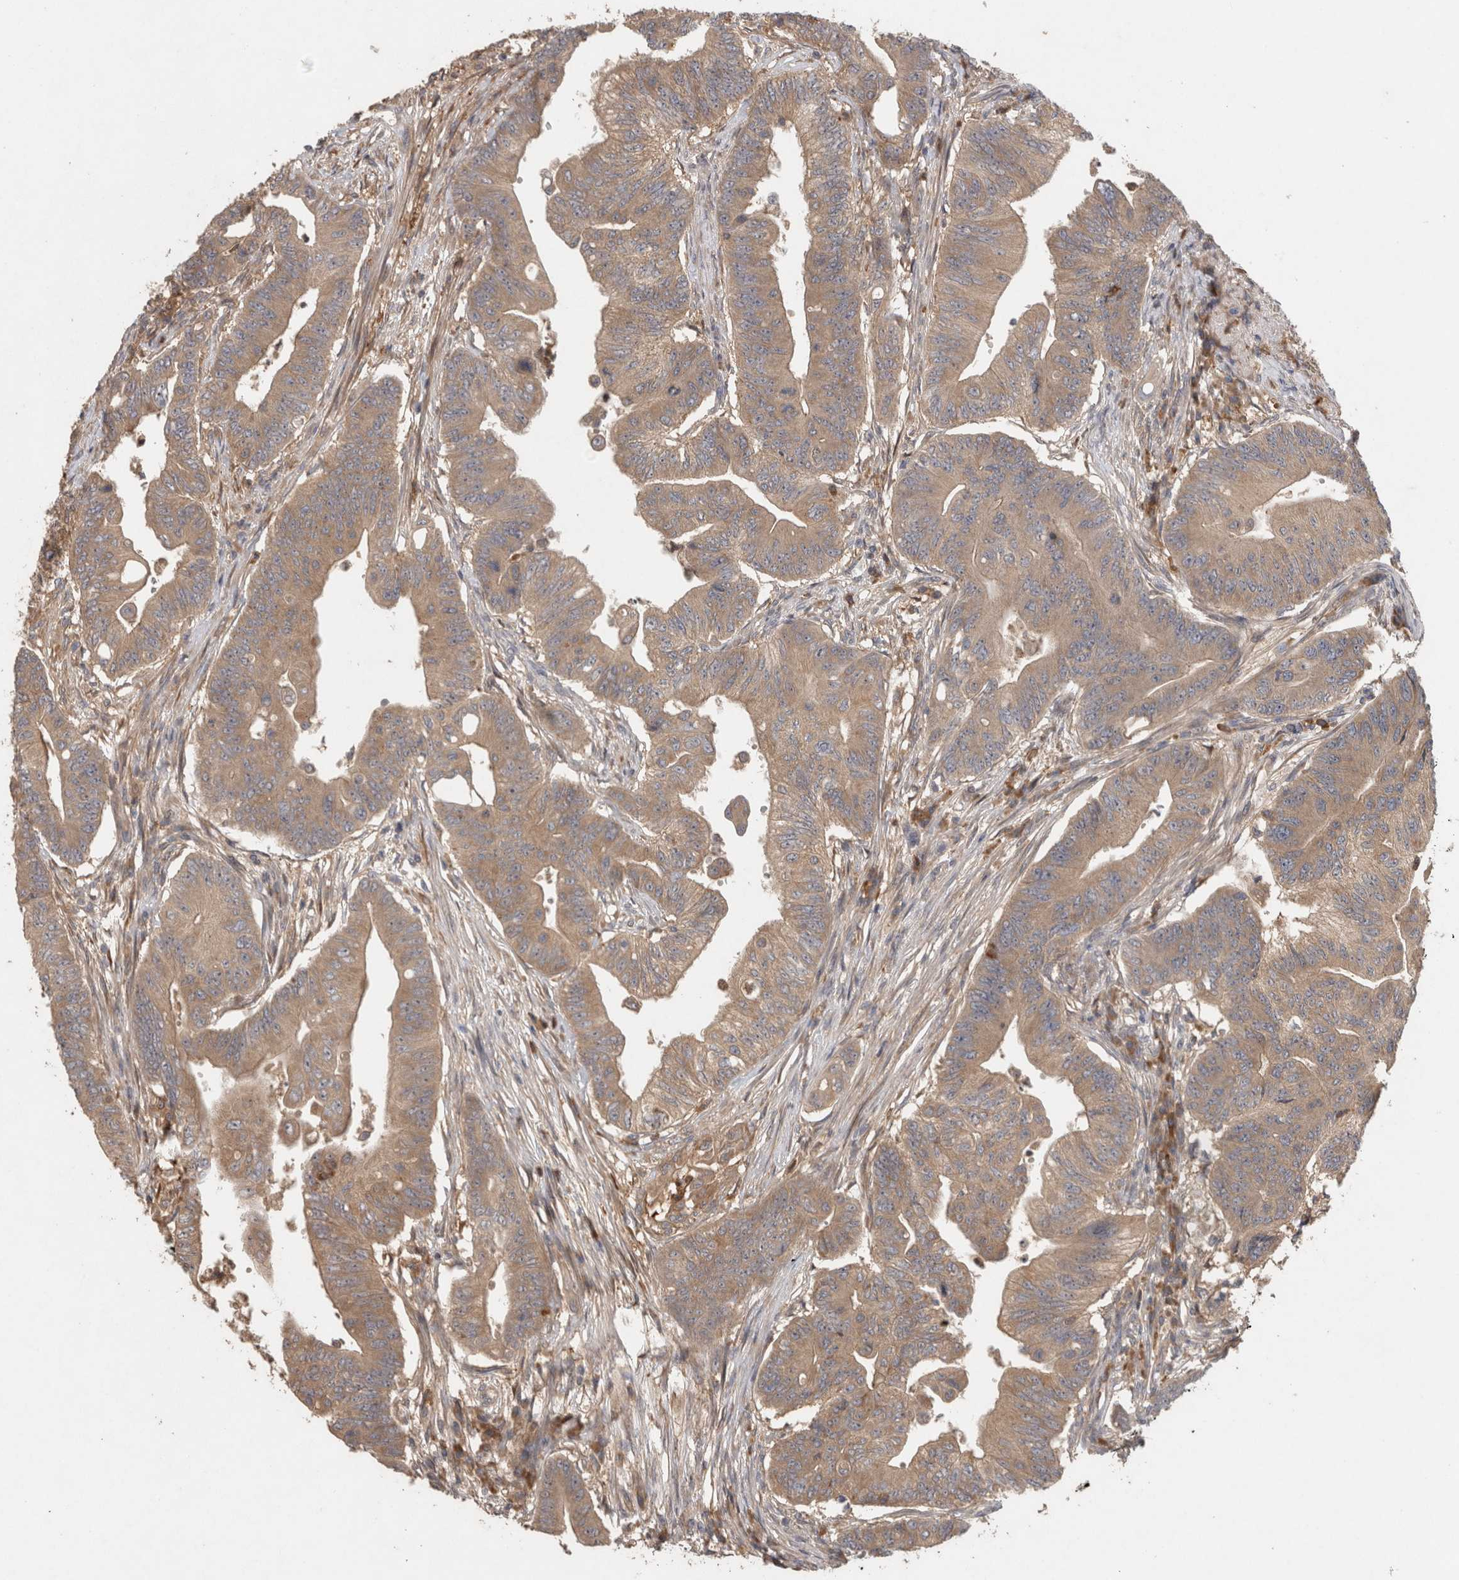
{"staining": {"intensity": "moderate", "quantity": ">75%", "location": "cytoplasmic/membranous"}, "tissue": "colorectal cancer", "cell_type": "Tumor cells", "image_type": "cancer", "snomed": [{"axis": "morphology", "description": "Adenoma, NOS"}, {"axis": "morphology", "description": "Adenocarcinoma, NOS"}, {"axis": "topography", "description": "Colon"}], "caption": "Immunohistochemistry (IHC) (DAB (3,3'-diaminobenzidine)) staining of human adenoma (colorectal) demonstrates moderate cytoplasmic/membranous protein staining in about >75% of tumor cells.", "gene": "VEPH1", "patient": {"sex": "male", "age": 79}}